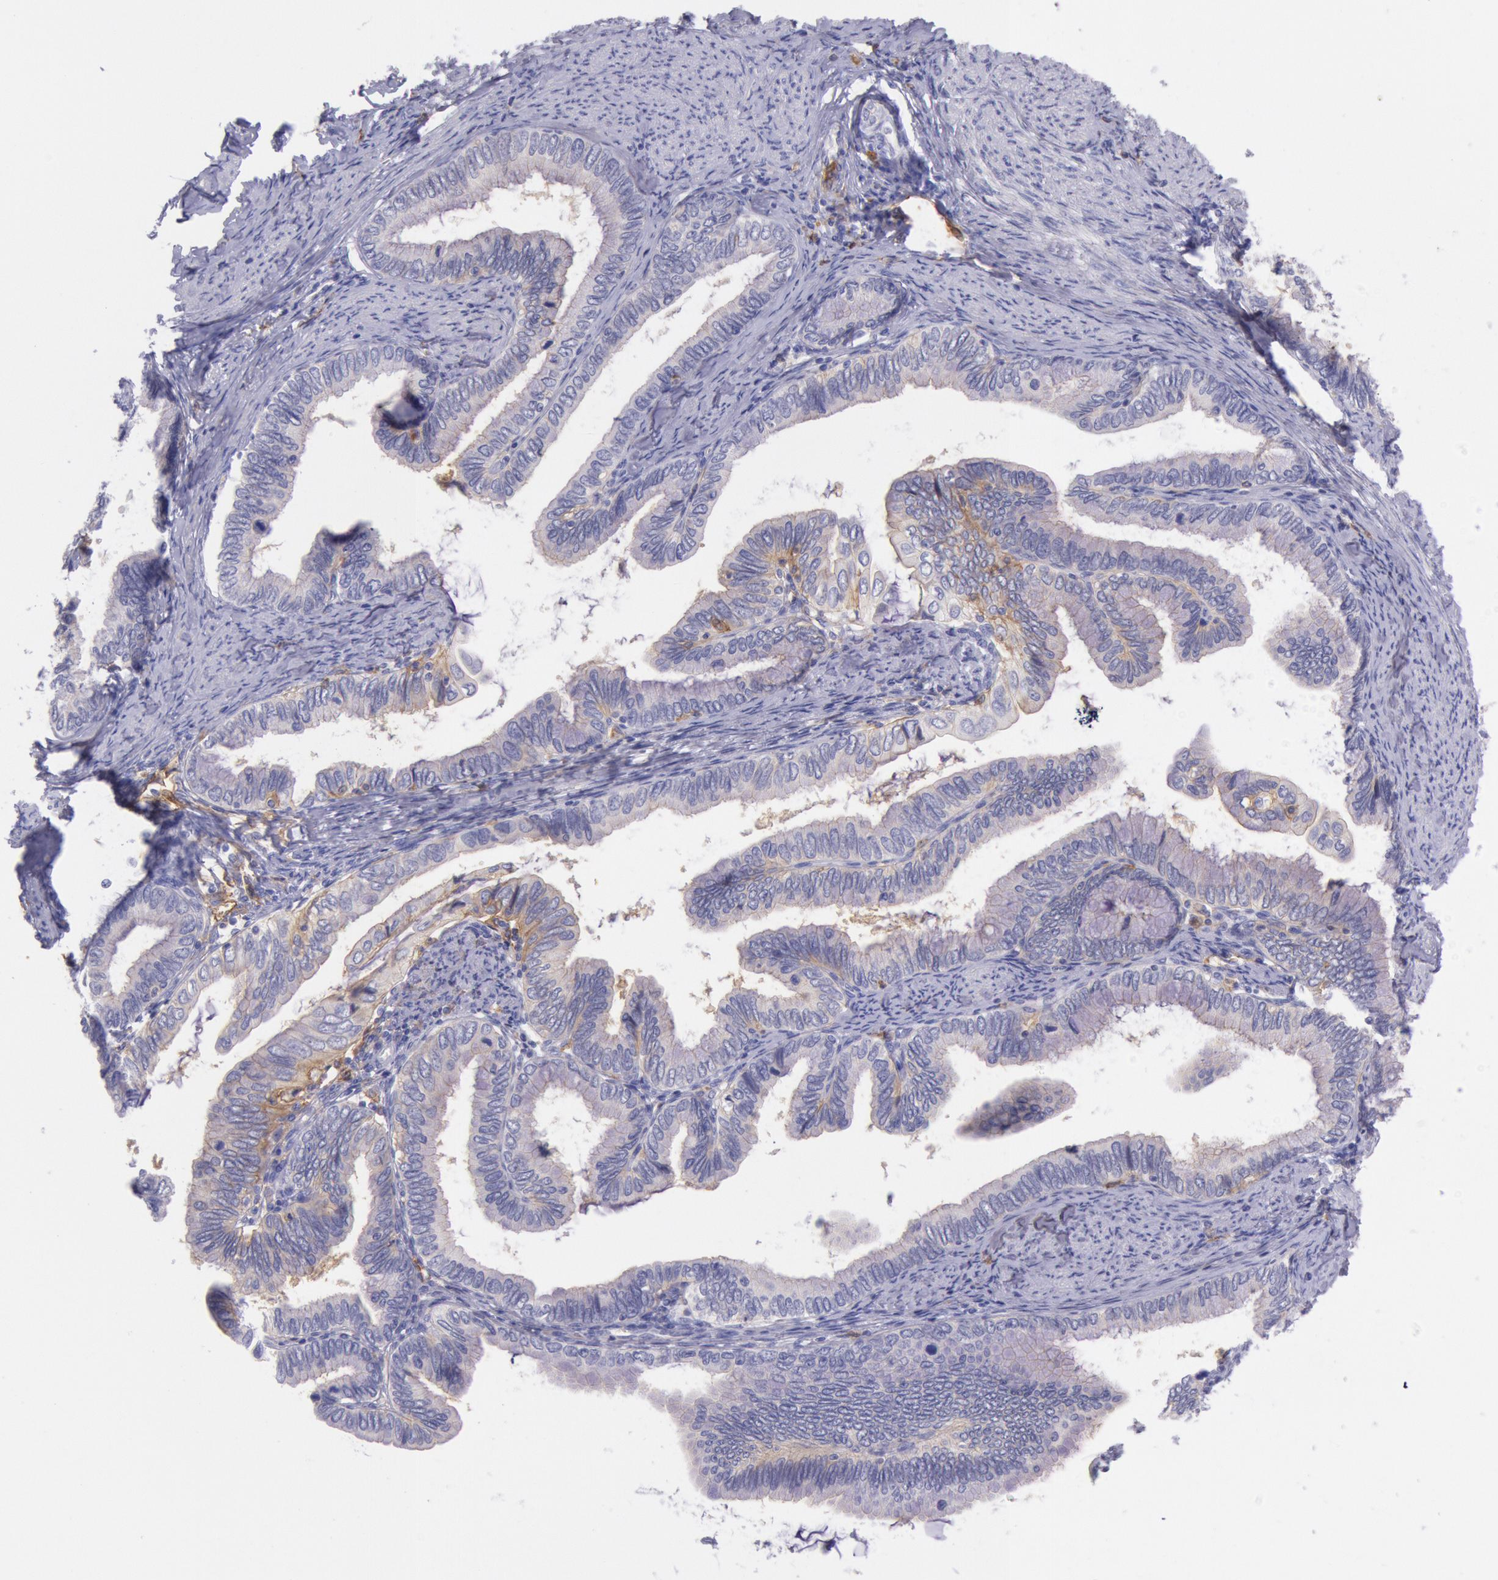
{"staining": {"intensity": "negative", "quantity": "none", "location": "none"}, "tissue": "cervical cancer", "cell_type": "Tumor cells", "image_type": "cancer", "snomed": [{"axis": "morphology", "description": "Adenocarcinoma, NOS"}, {"axis": "topography", "description": "Cervix"}], "caption": "This is an immunohistochemistry micrograph of human adenocarcinoma (cervical). There is no staining in tumor cells.", "gene": "LYN", "patient": {"sex": "female", "age": 49}}